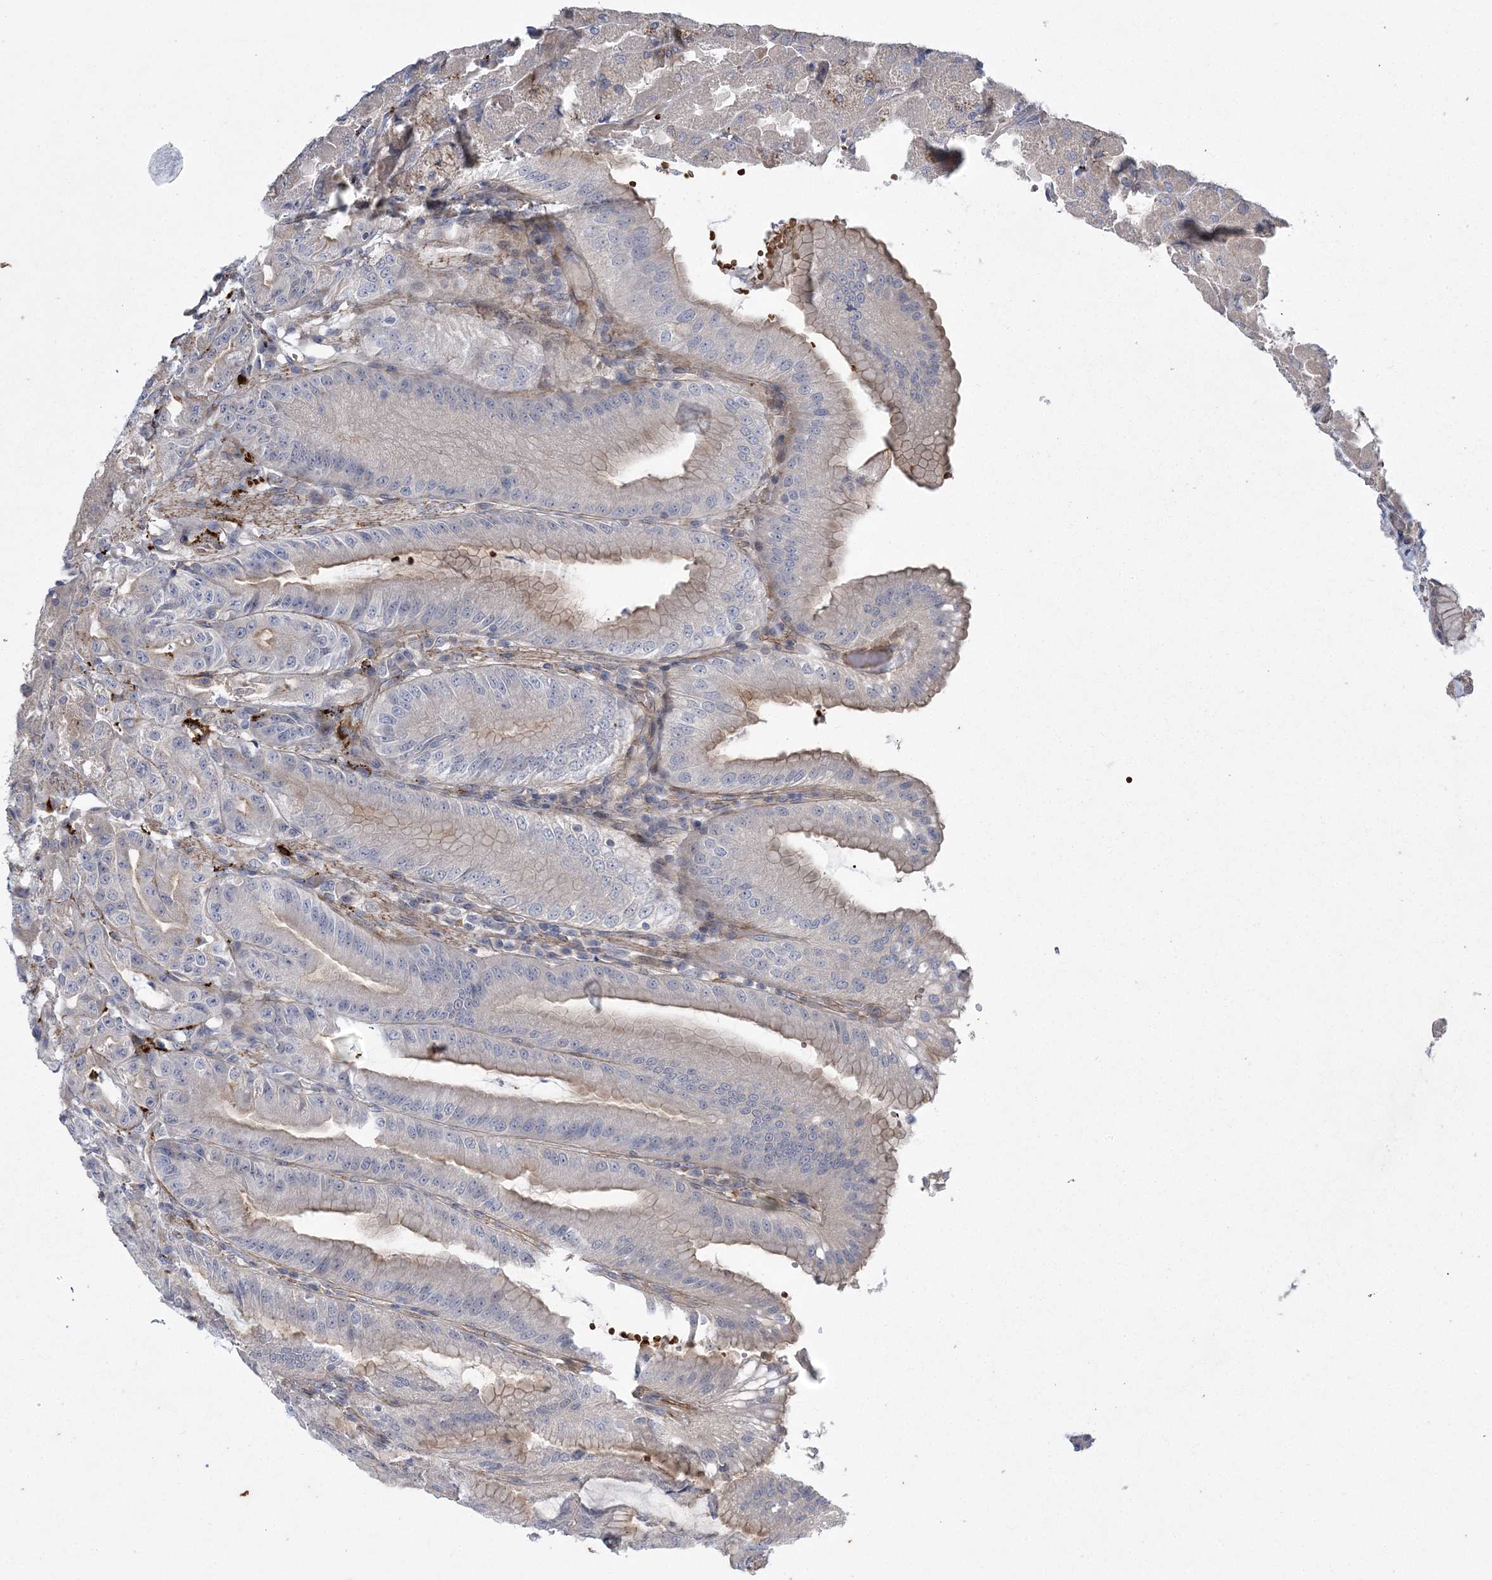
{"staining": {"intensity": "moderate", "quantity": "<25%", "location": "cytoplasmic/membranous"}, "tissue": "stomach", "cell_type": "Glandular cells", "image_type": "normal", "snomed": [{"axis": "morphology", "description": "Normal tissue, NOS"}, {"axis": "topography", "description": "Stomach, upper"}, {"axis": "topography", "description": "Stomach, lower"}], "caption": "Glandular cells exhibit low levels of moderate cytoplasmic/membranous positivity in approximately <25% of cells in benign human stomach.", "gene": "CALN1", "patient": {"sex": "male", "age": 71}}